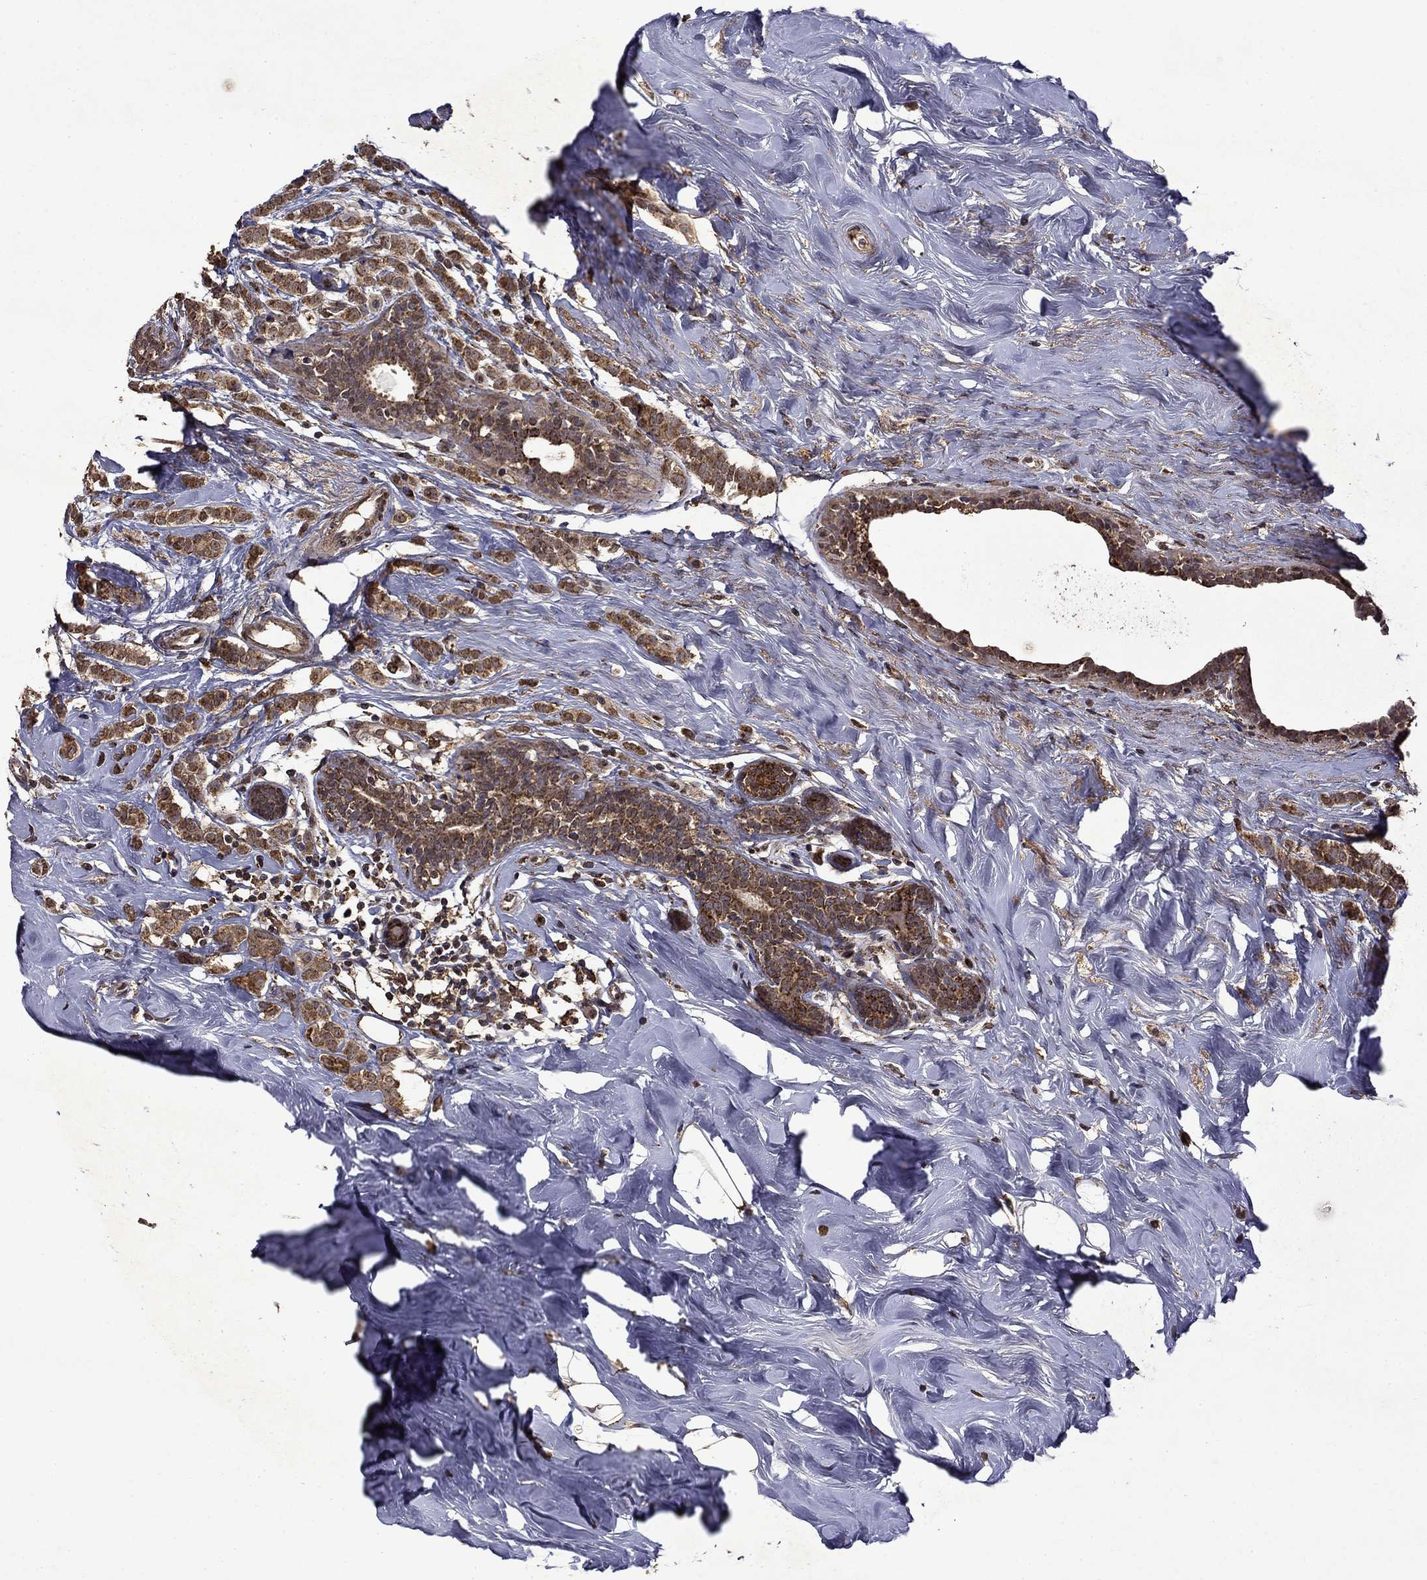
{"staining": {"intensity": "strong", "quantity": ">75%", "location": "cytoplasmic/membranous"}, "tissue": "breast cancer", "cell_type": "Tumor cells", "image_type": "cancer", "snomed": [{"axis": "morphology", "description": "Lobular carcinoma"}, {"axis": "topography", "description": "Breast"}], "caption": "Approximately >75% of tumor cells in human breast lobular carcinoma demonstrate strong cytoplasmic/membranous protein expression as visualized by brown immunohistochemical staining.", "gene": "ITM2B", "patient": {"sex": "female", "age": 49}}